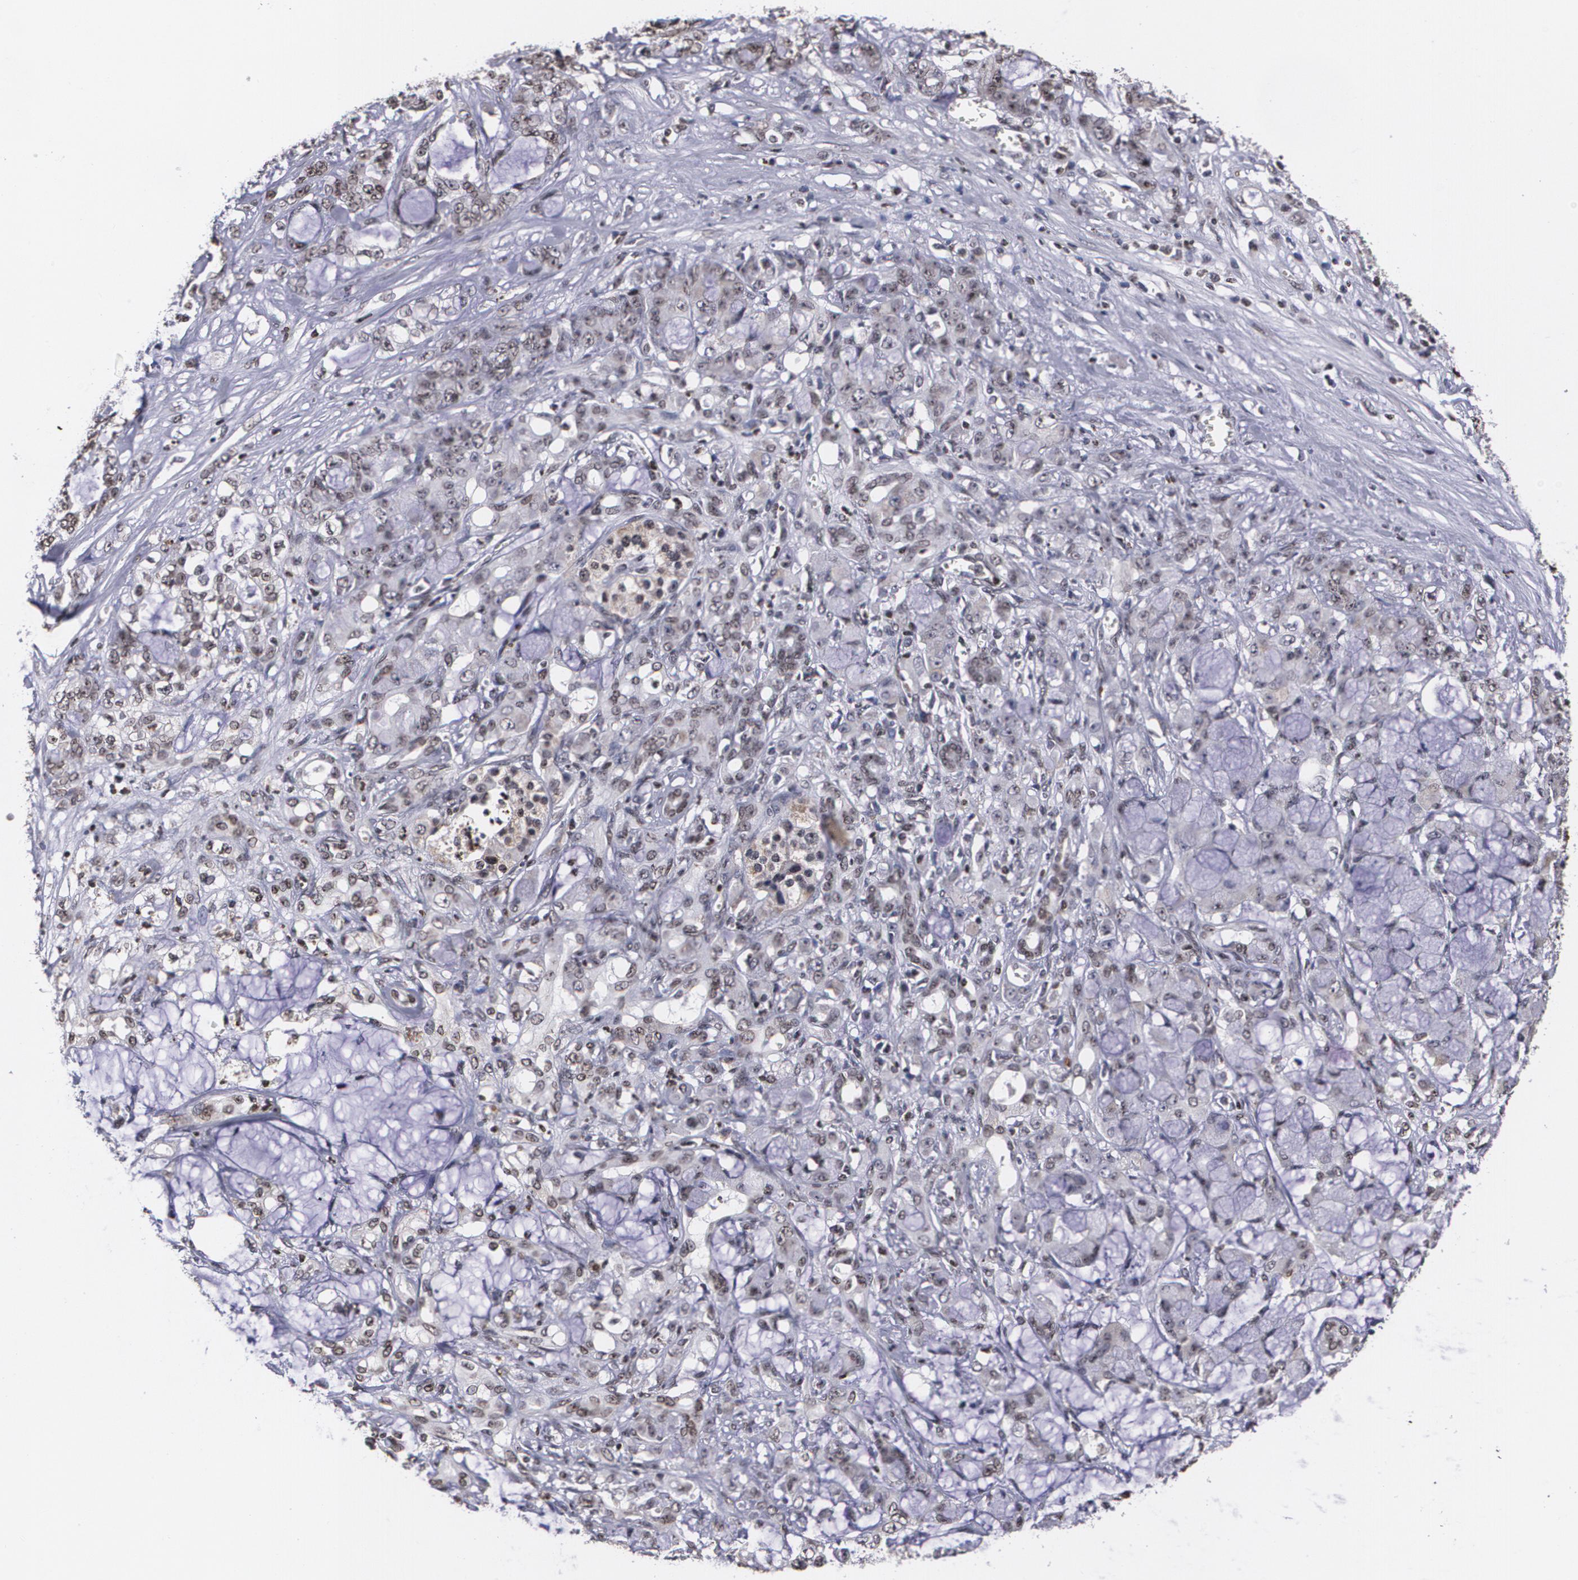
{"staining": {"intensity": "weak", "quantity": "25%-75%", "location": "nuclear"}, "tissue": "pancreatic cancer", "cell_type": "Tumor cells", "image_type": "cancer", "snomed": [{"axis": "morphology", "description": "Adenocarcinoma, NOS"}, {"axis": "topography", "description": "Pancreas"}], "caption": "Protein expression analysis of human adenocarcinoma (pancreatic) reveals weak nuclear expression in about 25%-75% of tumor cells. The staining is performed using DAB brown chromogen to label protein expression. The nuclei are counter-stained blue using hematoxylin.", "gene": "MVP", "patient": {"sex": "female", "age": 73}}